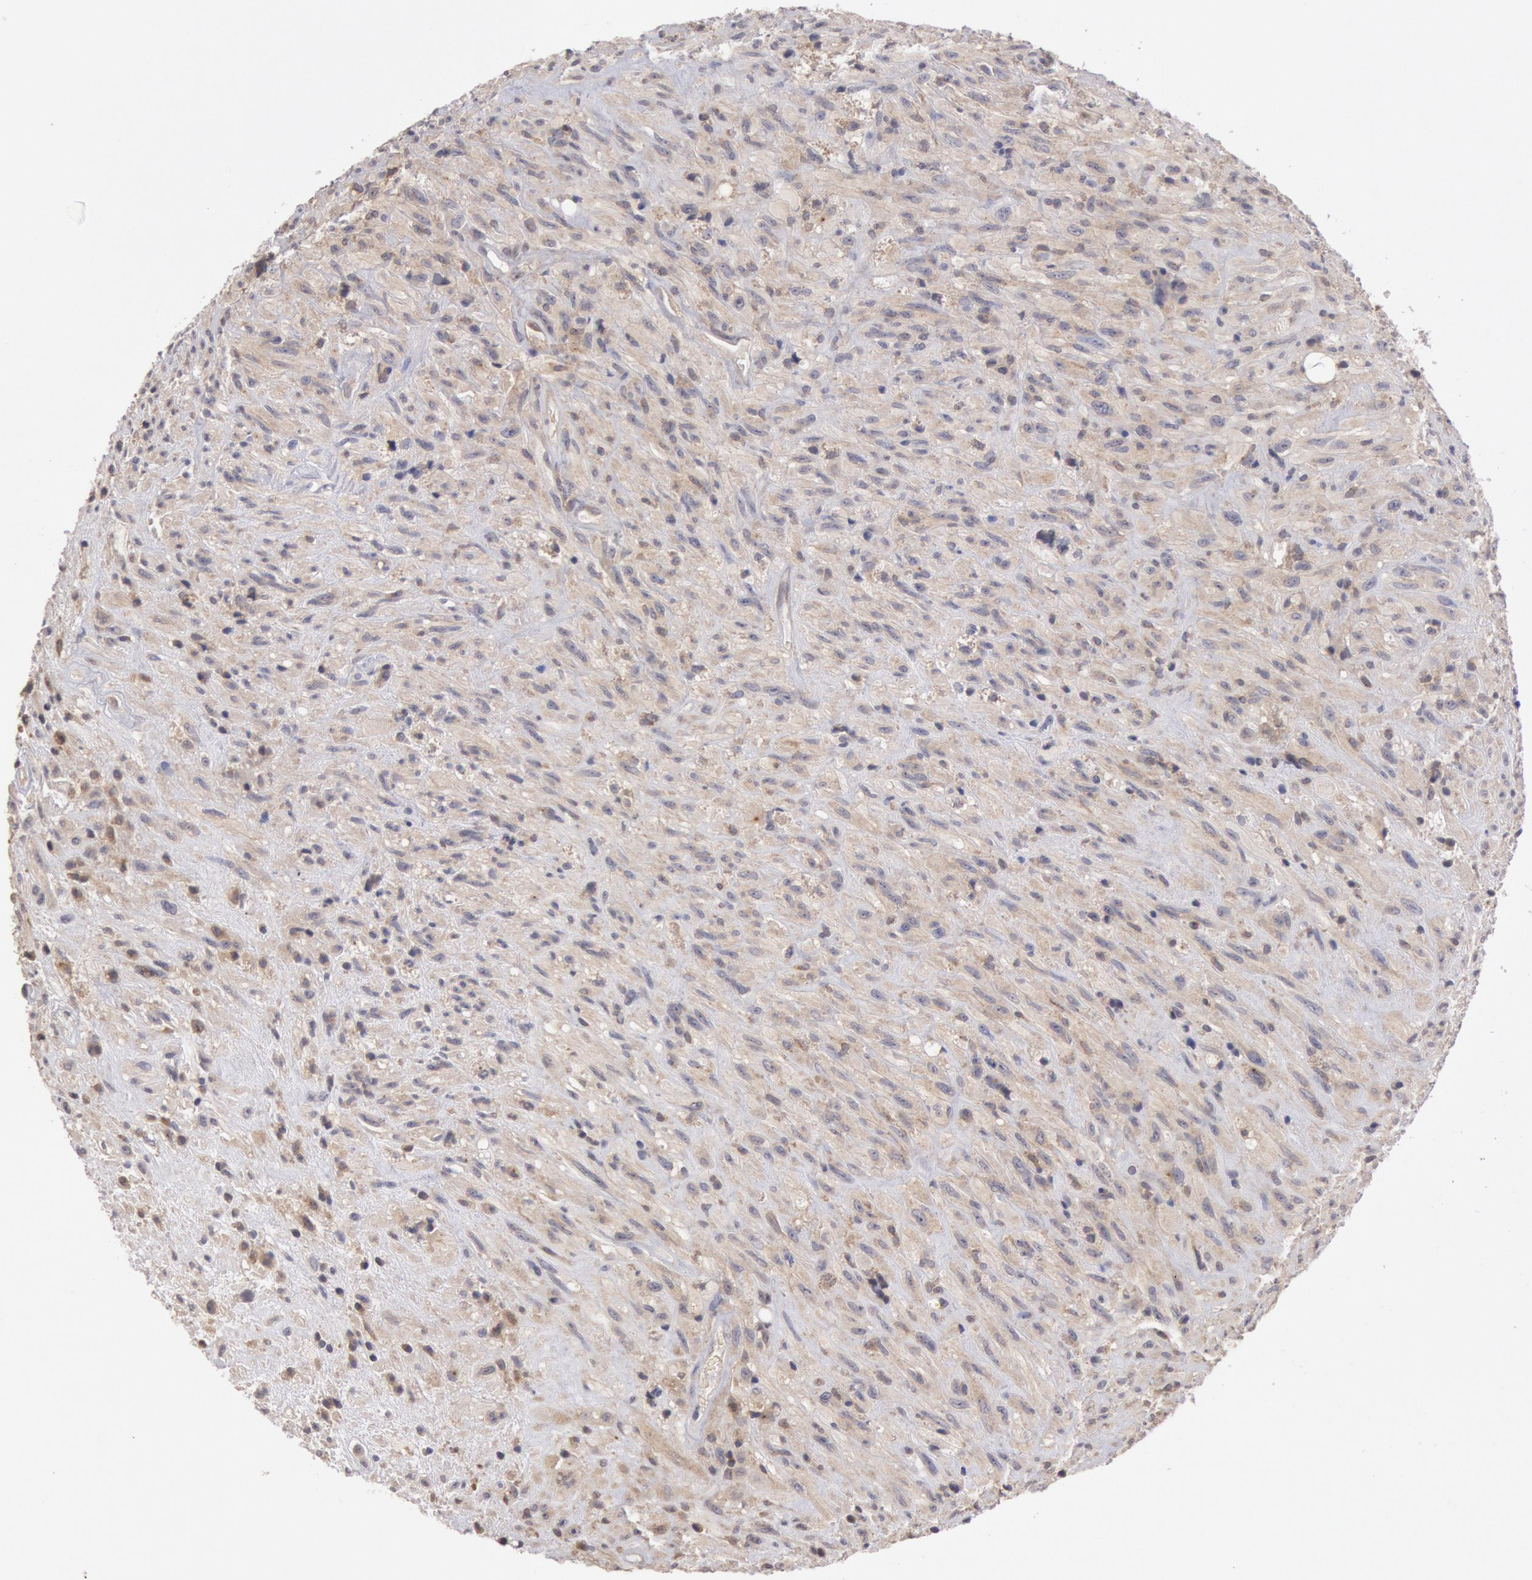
{"staining": {"intensity": "weak", "quantity": ">75%", "location": "cytoplasmic/membranous"}, "tissue": "glioma", "cell_type": "Tumor cells", "image_type": "cancer", "snomed": [{"axis": "morphology", "description": "Glioma, malignant, High grade"}, {"axis": "topography", "description": "Brain"}], "caption": "The micrograph displays immunohistochemical staining of glioma. There is weak cytoplasmic/membranous expression is identified in approximately >75% of tumor cells.", "gene": "PLA2G6", "patient": {"sex": "male", "age": 48}}